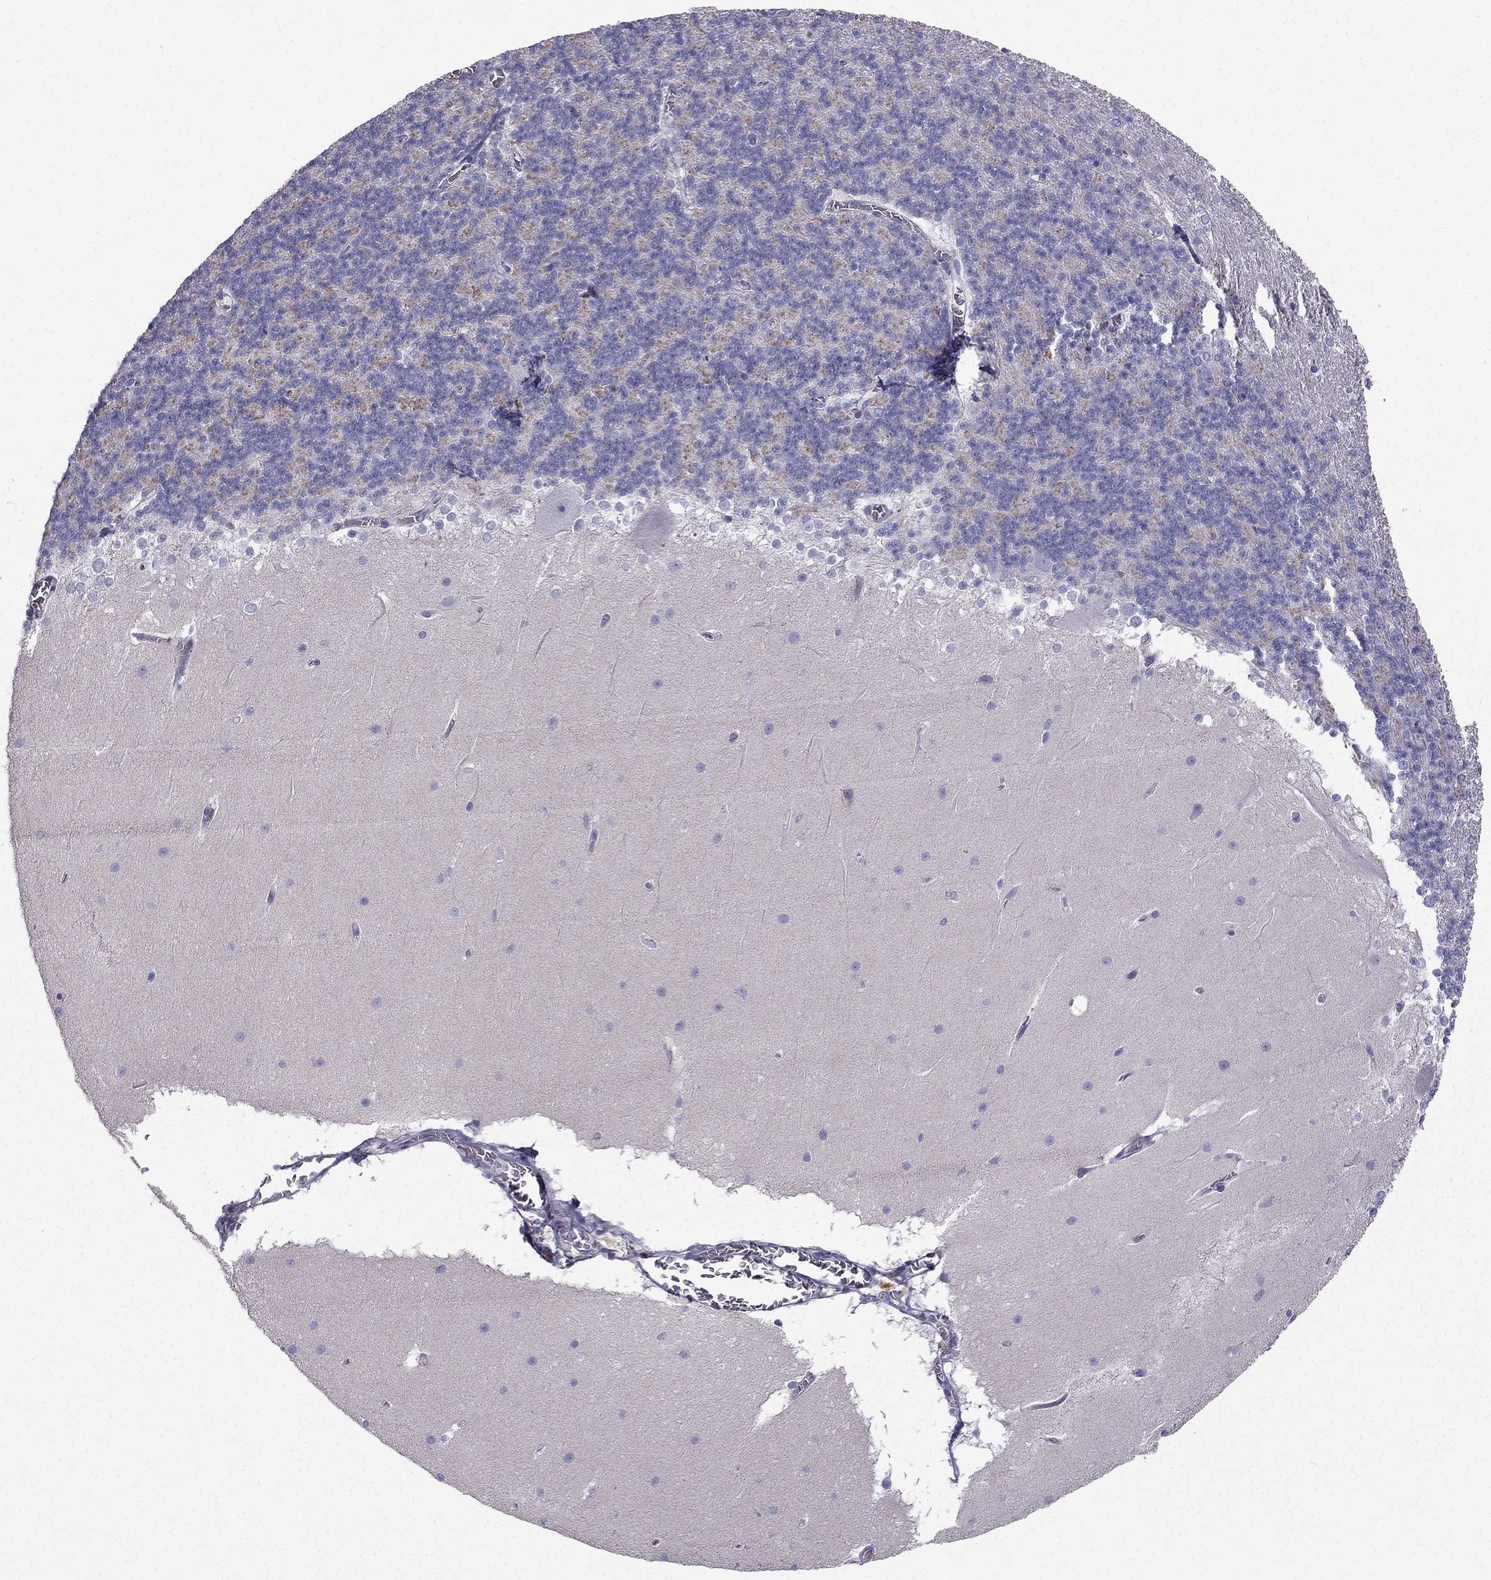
{"staining": {"intensity": "negative", "quantity": "none", "location": "none"}, "tissue": "cerebellum", "cell_type": "Cells in granular layer", "image_type": "normal", "snomed": [{"axis": "morphology", "description": "Normal tissue, NOS"}, {"axis": "topography", "description": "Cerebellum"}], "caption": "Immunohistochemical staining of unremarkable human cerebellum shows no significant expression in cells in granular layer. Brightfield microscopy of immunohistochemistry (IHC) stained with DAB (3,3'-diaminobenzidine) (brown) and hematoxylin (blue), captured at high magnification.", "gene": "RSPH14", "patient": {"sex": "female", "age": 19}}